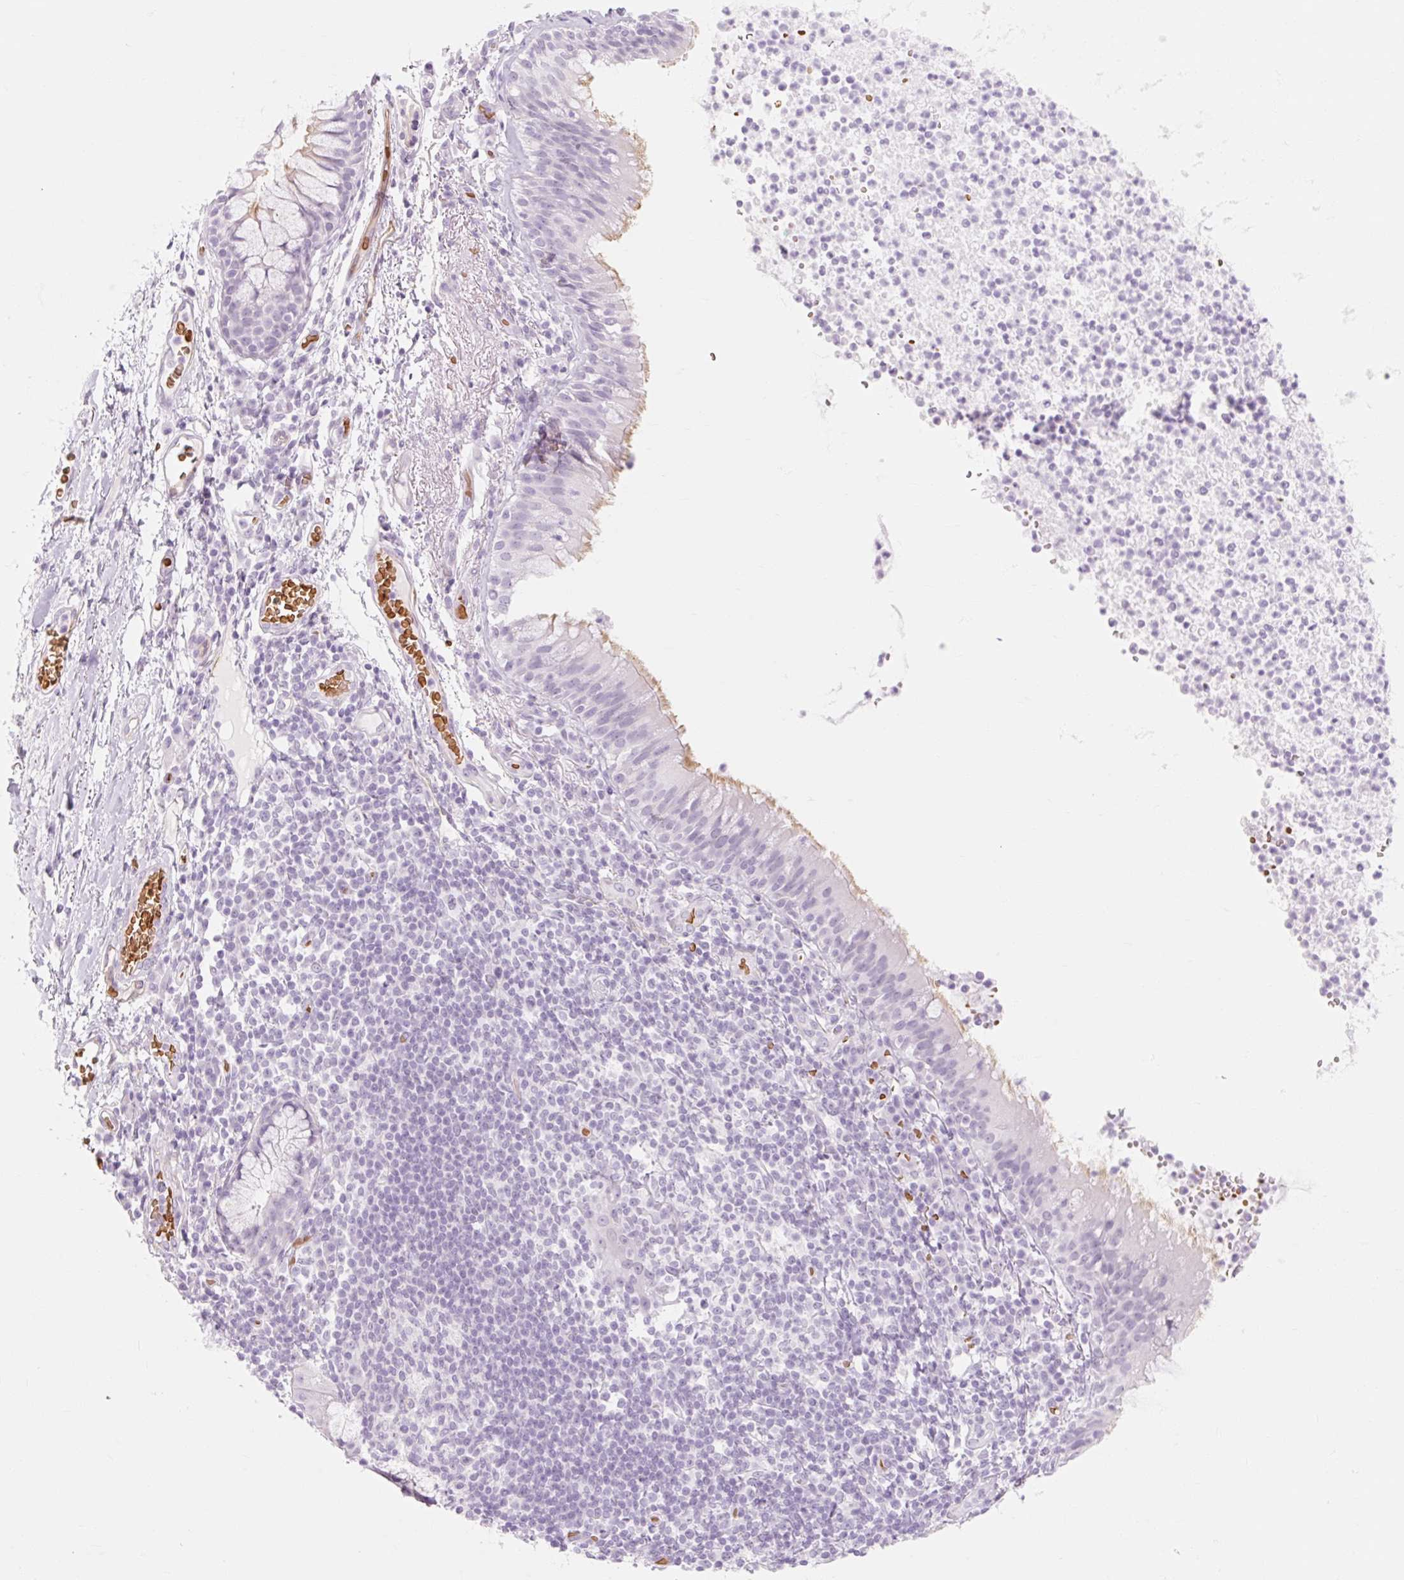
{"staining": {"intensity": "moderate", "quantity": "<25%", "location": "cytoplasmic/membranous"}, "tissue": "bronchus", "cell_type": "Respiratory epithelial cells", "image_type": "normal", "snomed": [{"axis": "morphology", "description": "Normal tissue, NOS"}, {"axis": "topography", "description": "Cartilage tissue"}, {"axis": "topography", "description": "Bronchus"}], "caption": "Protein expression by immunohistochemistry (IHC) shows moderate cytoplasmic/membranous positivity in approximately <25% of respiratory epithelial cells in unremarkable bronchus.", "gene": "TAF1L", "patient": {"sex": "male", "age": 56}}